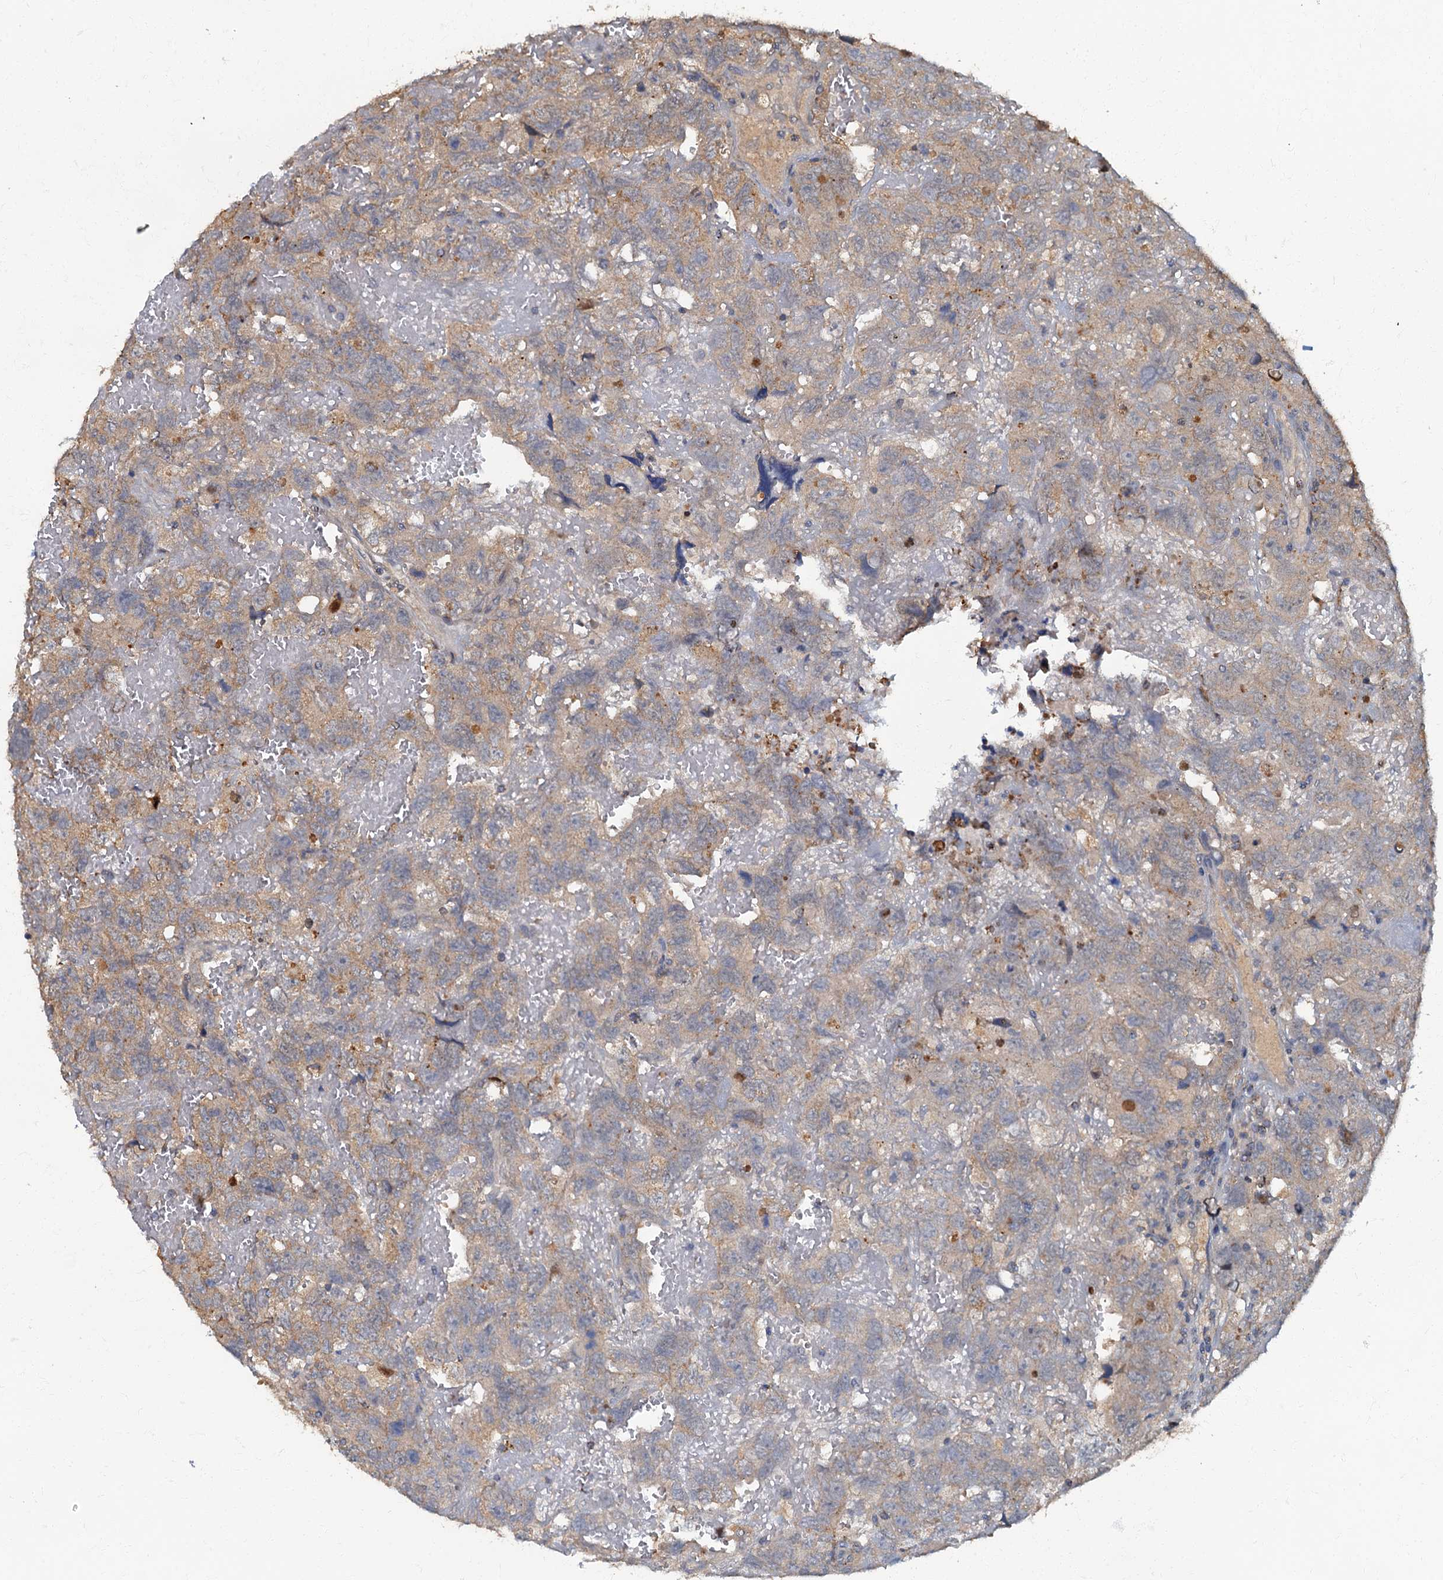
{"staining": {"intensity": "moderate", "quantity": "25%-75%", "location": "cytoplasmic/membranous"}, "tissue": "testis cancer", "cell_type": "Tumor cells", "image_type": "cancer", "snomed": [{"axis": "morphology", "description": "Carcinoma, Embryonal, NOS"}, {"axis": "topography", "description": "Testis"}], "caption": "Protein staining of testis embryonal carcinoma tissue displays moderate cytoplasmic/membranous expression in approximately 25%-75% of tumor cells.", "gene": "WDCP", "patient": {"sex": "male", "age": 45}}